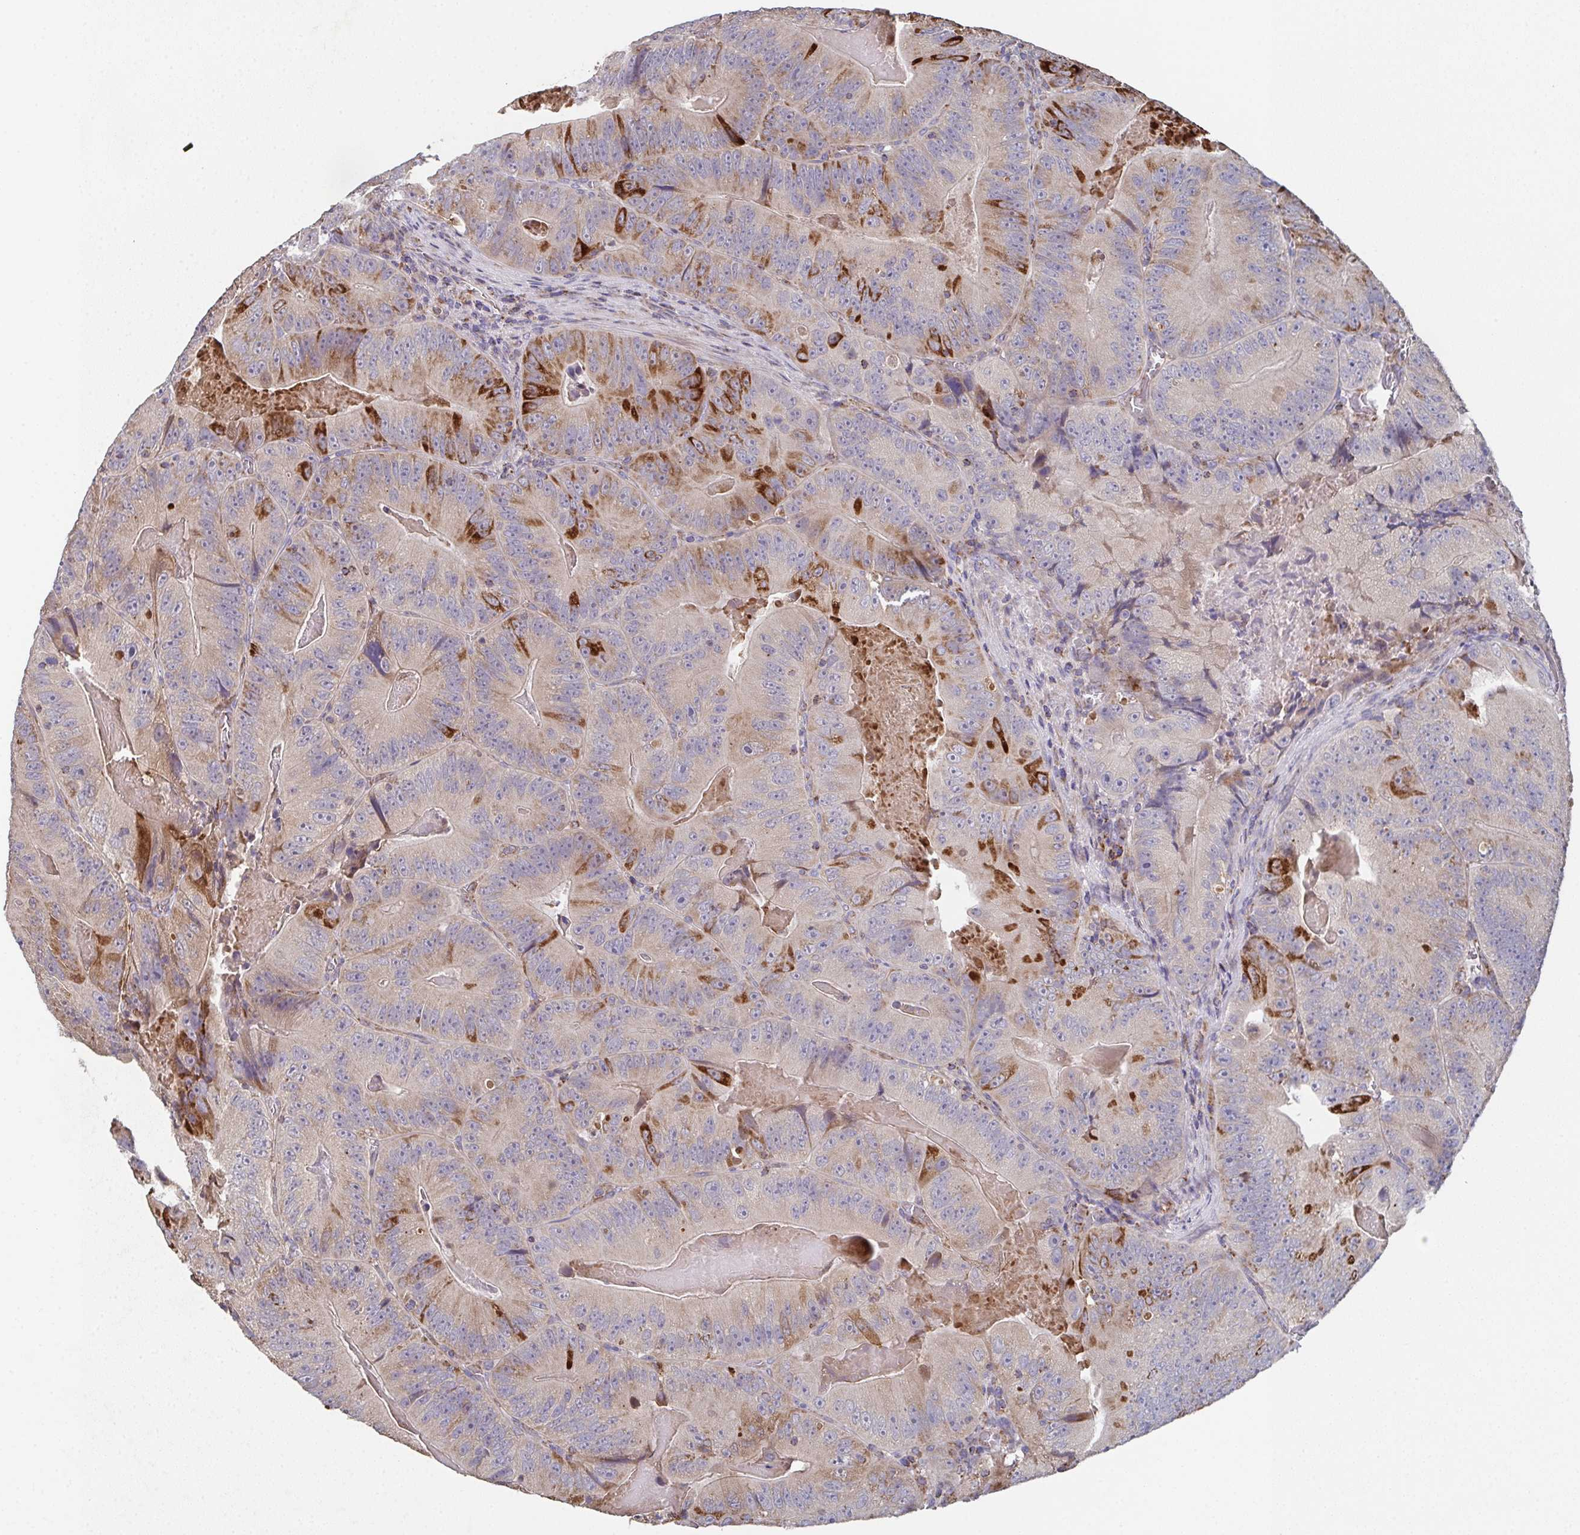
{"staining": {"intensity": "moderate", "quantity": "<25%", "location": "cytoplasmic/membranous"}, "tissue": "colorectal cancer", "cell_type": "Tumor cells", "image_type": "cancer", "snomed": [{"axis": "morphology", "description": "Adenocarcinoma, NOS"}, {"axis": "topography", "description": "Colon"}], "caption": "Immunohistochemistry (IHC) micrograph of neoplastic tissue: human colorectal adenocarcinoma stained using IHC reveals low levels of moderate protein expression localized specifically in the cytoplasmic/membranous of tumor cells, appearing as a cytoplasmic/membranous brown color.", "gene": "MT-ND3", "patient": {"sex": "female", "age": 86}}